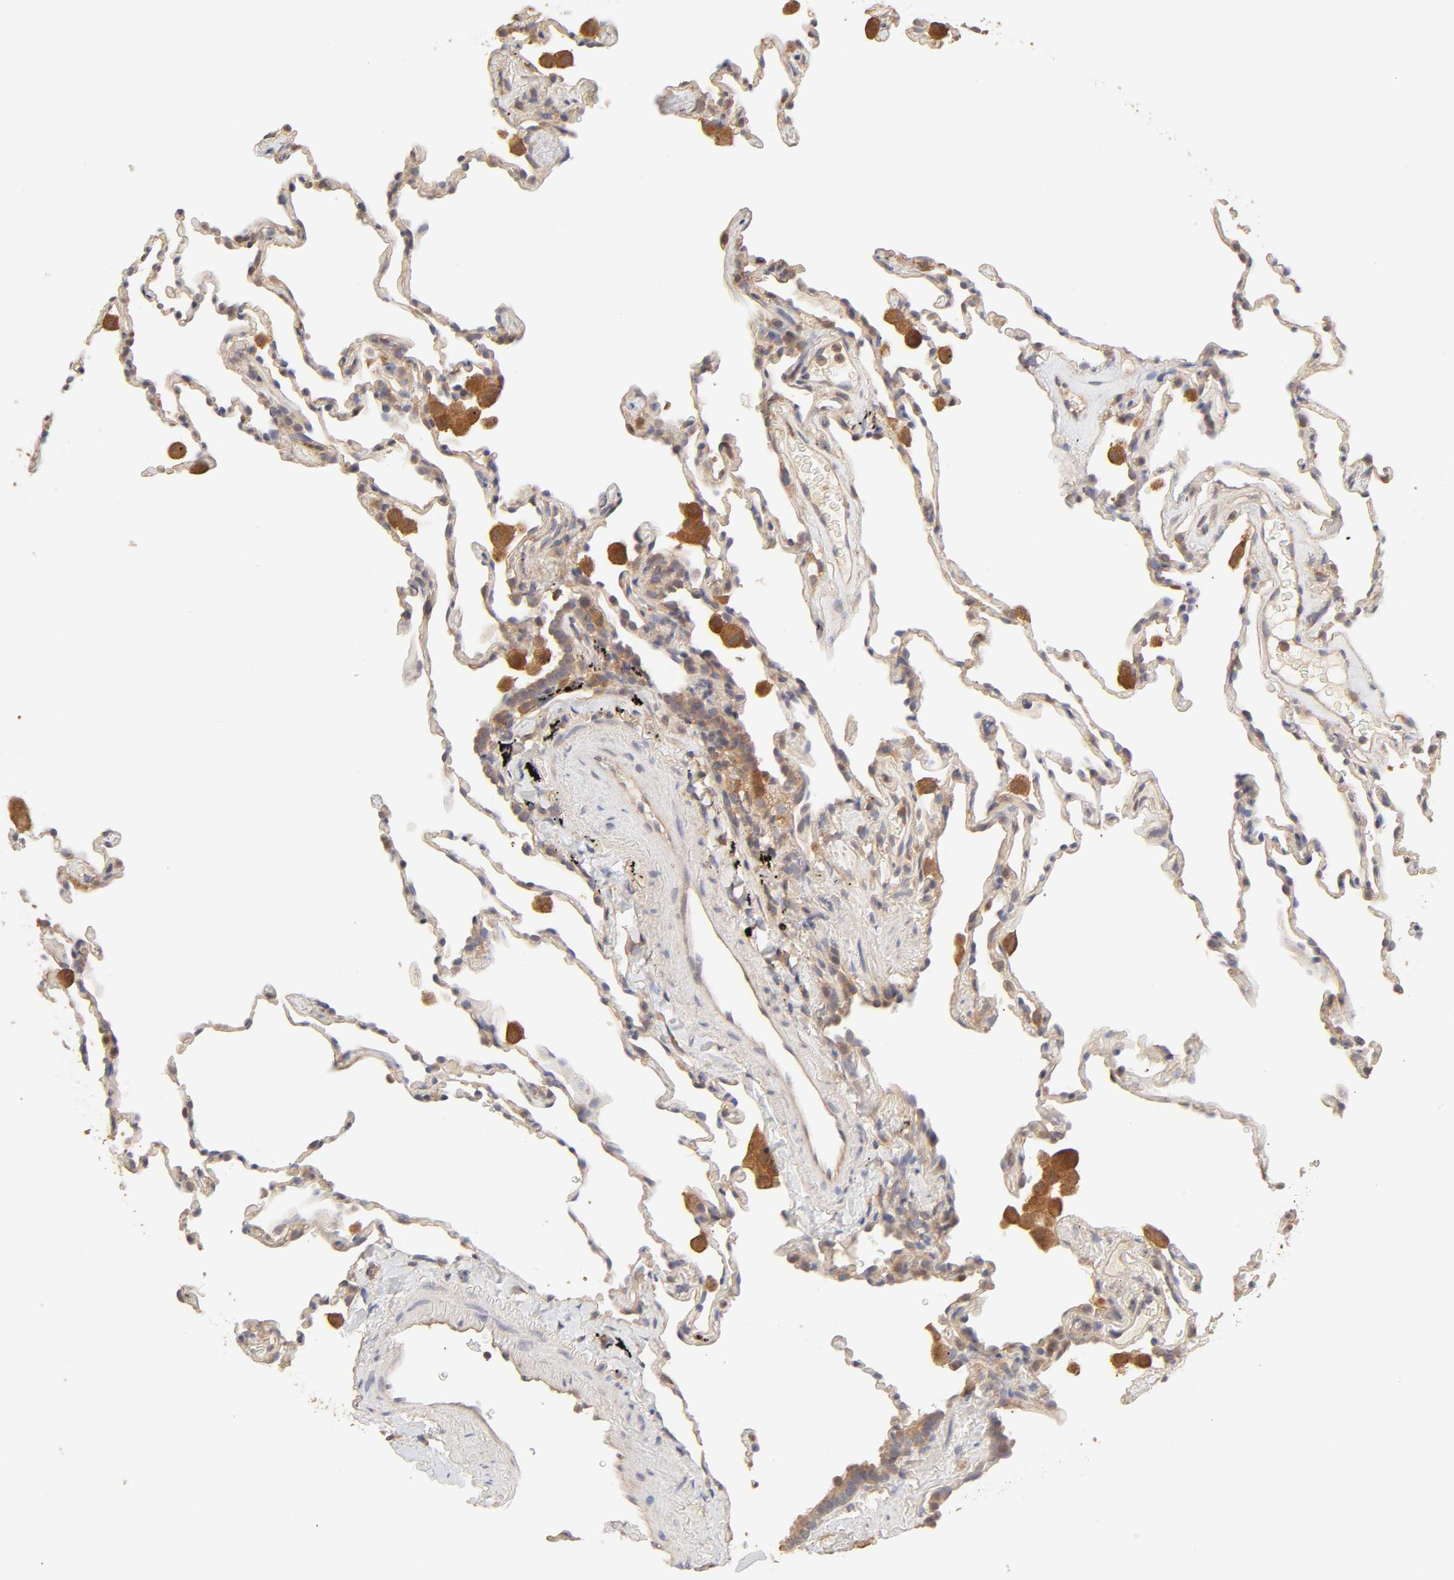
{"staining": {"intensity": "negative", "quantity": "none", "location": "none"}, "tissue": "lung", "cell_type": "Alveolar cells", "image_type": "normal", "snomed": [{"axis": "morphology", "description": "Normal tissue, NOS"}, {"axis": "morphology", "description": "Soft tissue tumor metastatic"}, {"axis": "topography", "description": "Lung"}], "caption": "Immunohistochemical staining of unremarkable lung shows no significant staining in alveolar cells. The staining is performed using DAB brown chromogen with nuclei counter-stained in using hematoxylin.", "gene": "AP1G2", "patient": {"sex": "male", "age": 59}}